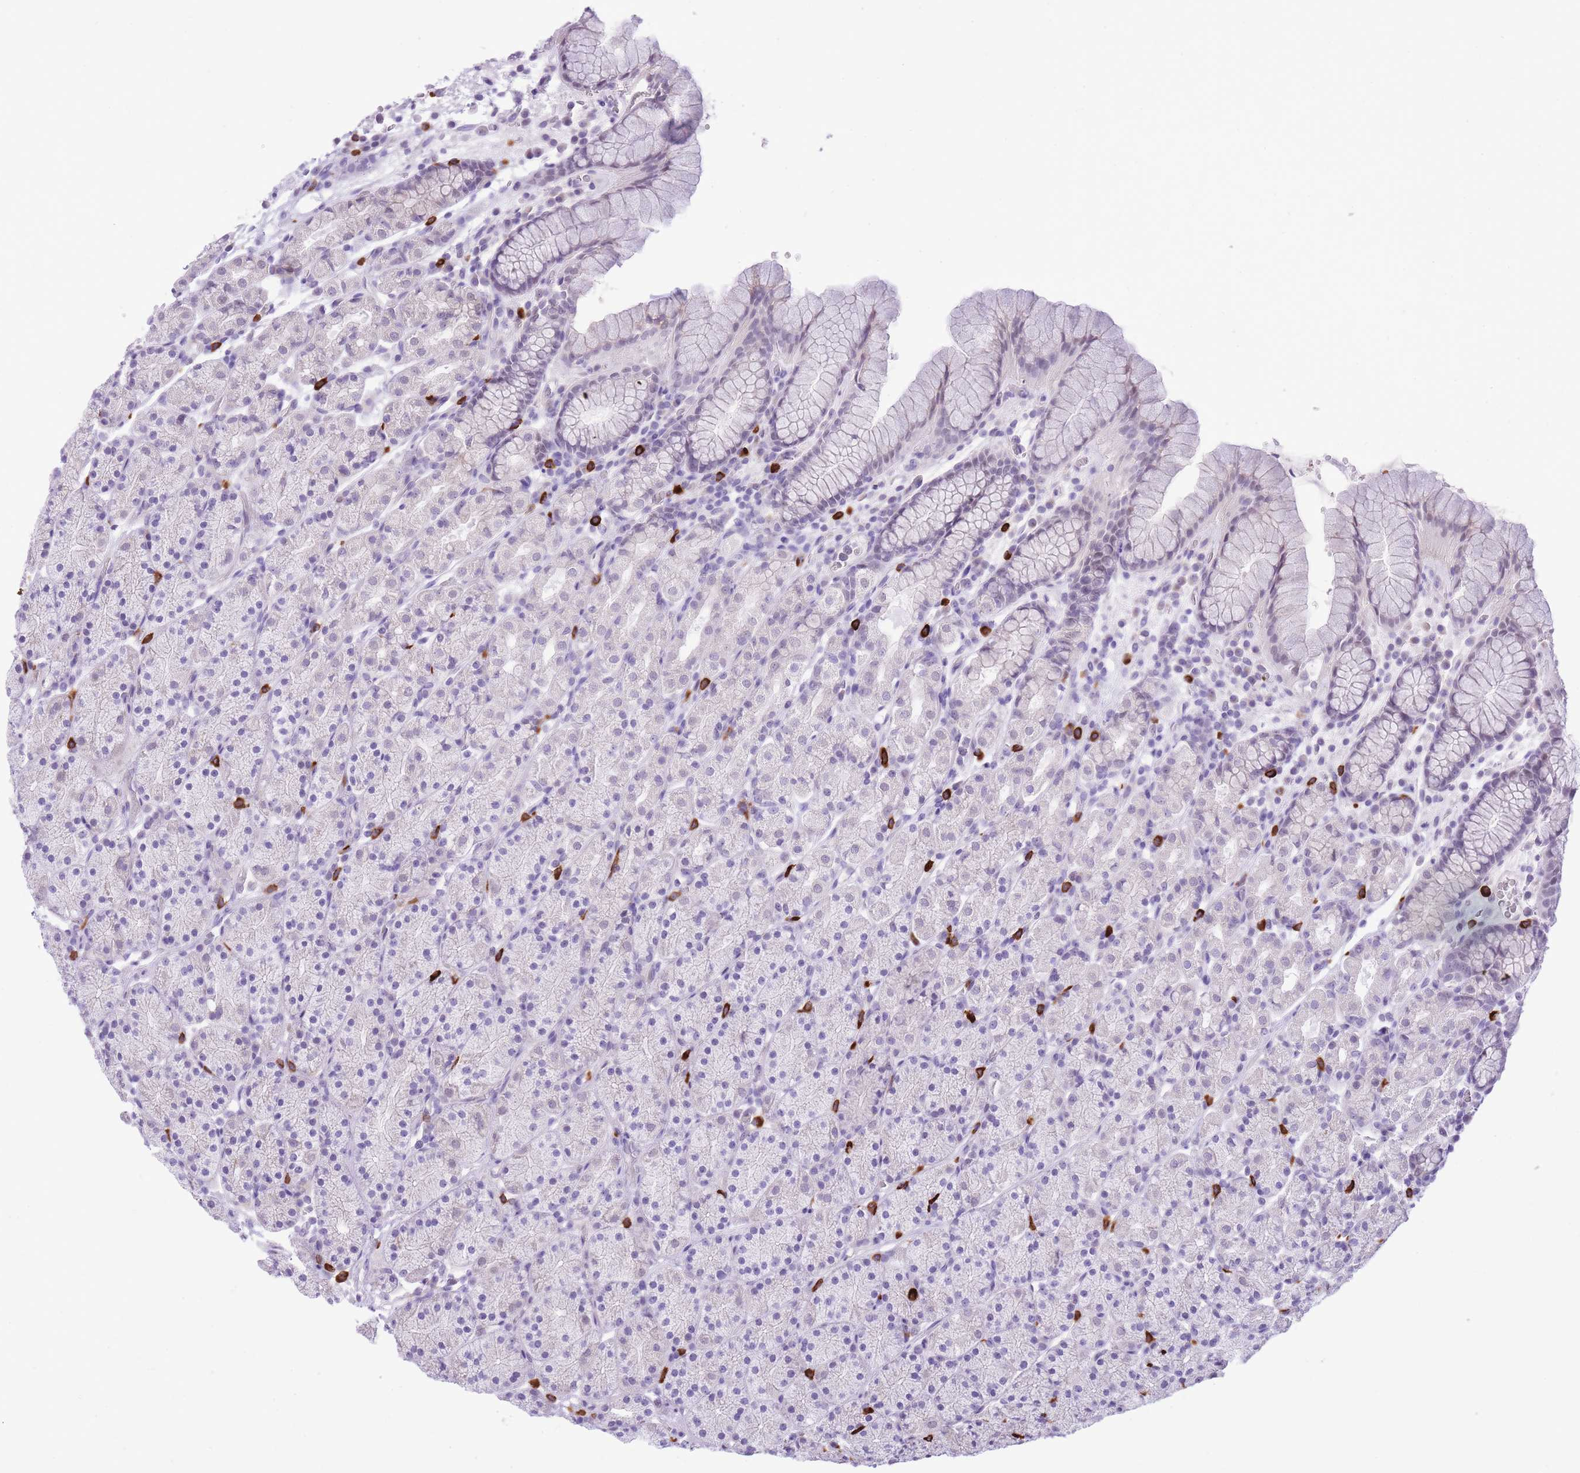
{"staining": {"intensity": "weak", "quantity": "<25%", "location": "nuclear"}, "tissue": "stomach", "cell_type": "Glandular cells", "image_type": "normal", "snomed": [{"axis": "morphology", "description": "Normal tissue, NOS"}, {"axis": "topography", "description": "Stomach, upper"}, {"axis": "topography", "description": "Stomach"}], "caption": "Benign stomach was stained to show a protein in brown. There is no significant positivity in glandular cells.", "gene": "MEIOSIN", "patient": {"sex": "male", "age": 62}}